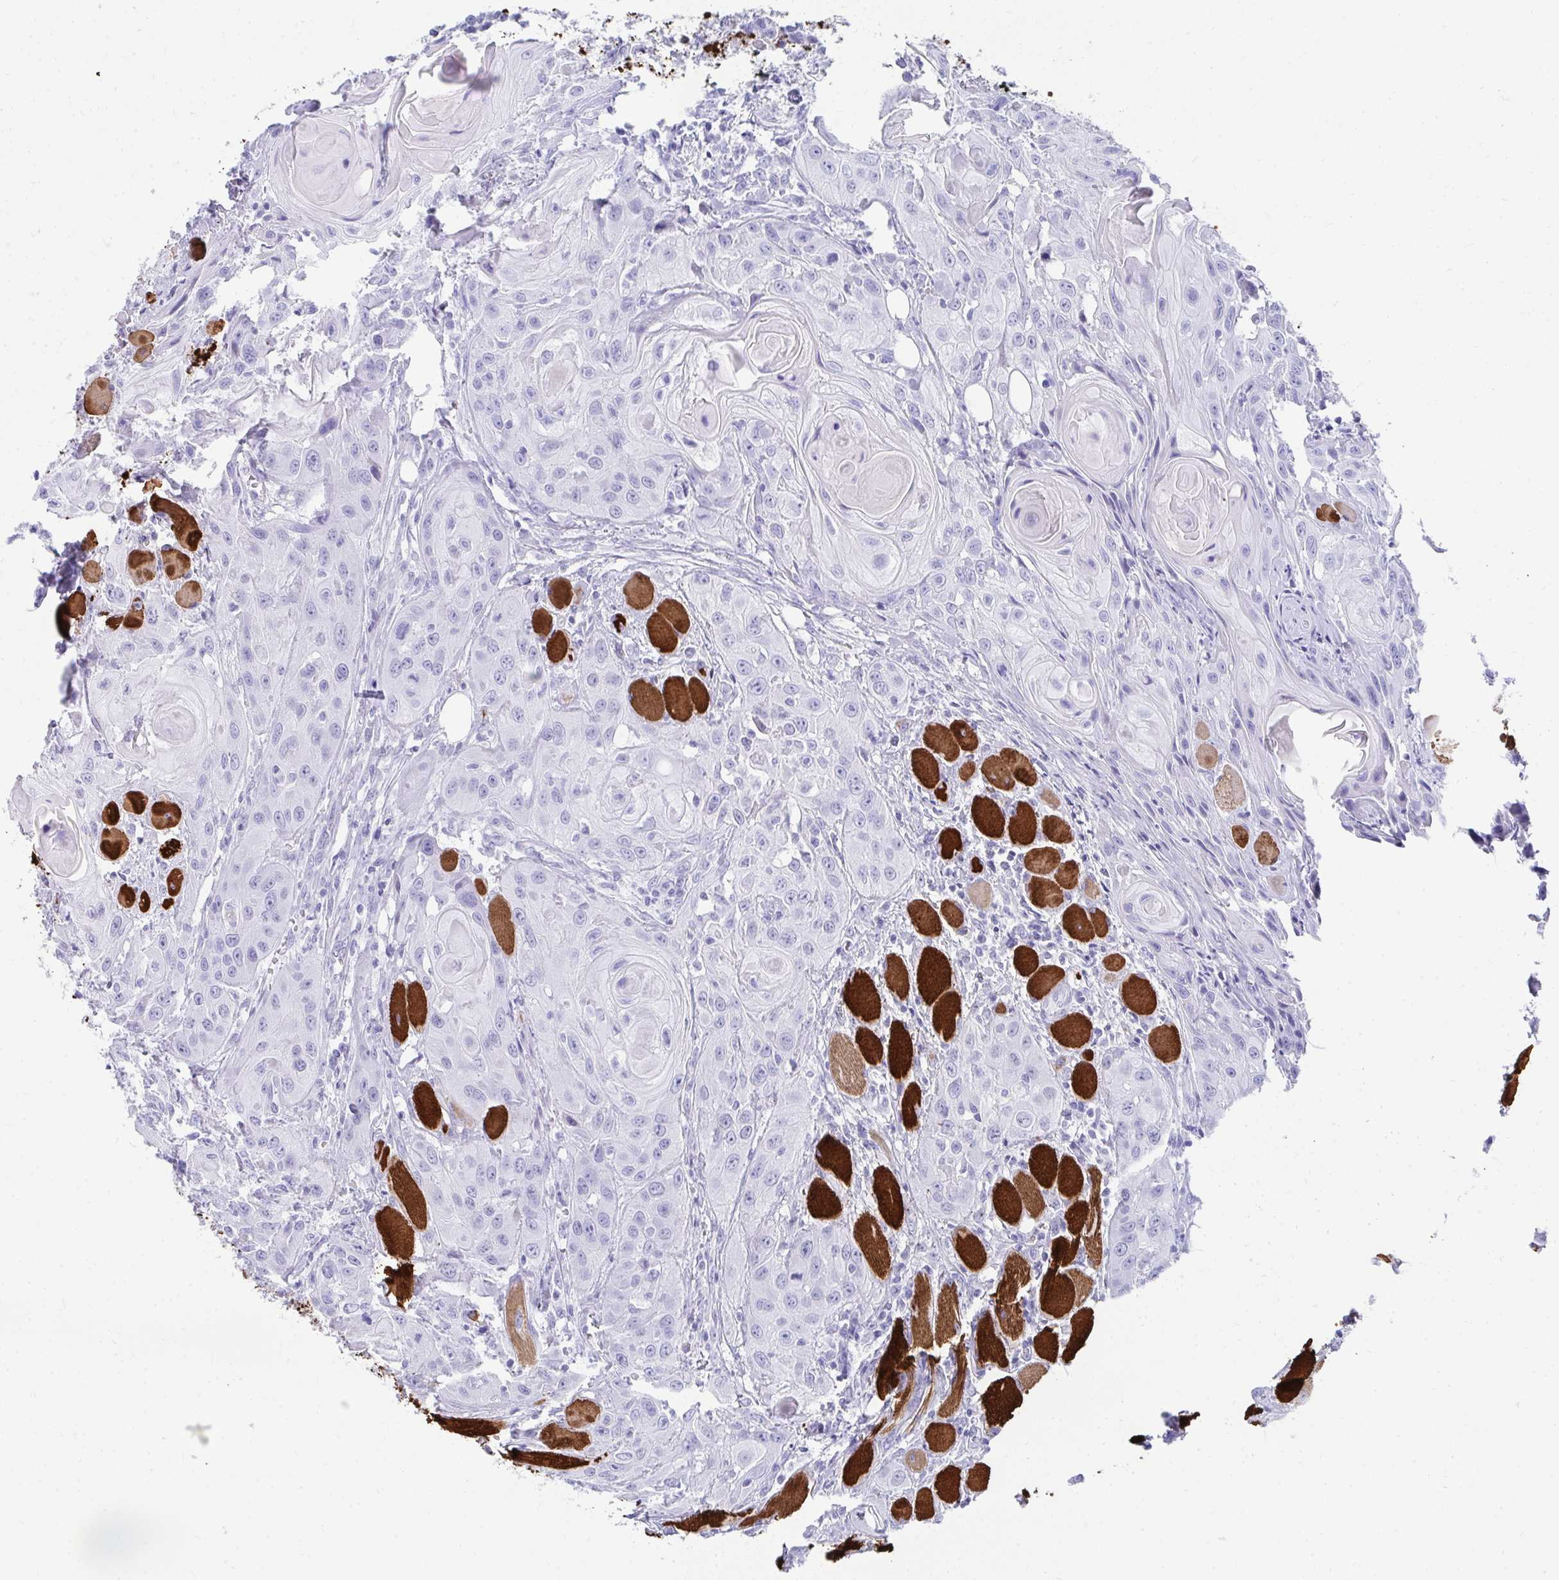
{"staining": {"intensity": "negative", "quantity": "none", "location": "none"}, "tissue": "head and neck cancer", "cell_type": "Tumor cells", "image_type": "cancer", "snomed": [{"axis": "morphology", "description": "Squamous cell carcinoma, NOS"}, {"axis": "topography", "description": "Oral tissue"}, {"axis": "topography", "description": "Head-Neck"}], "caption": "Histopathology image shows no protein staining in tumor cells of squamous cell carcinoma (head and neck) tissue.", "gene": "TNNT1", "patient": {"sex": "male", "age": 58}}